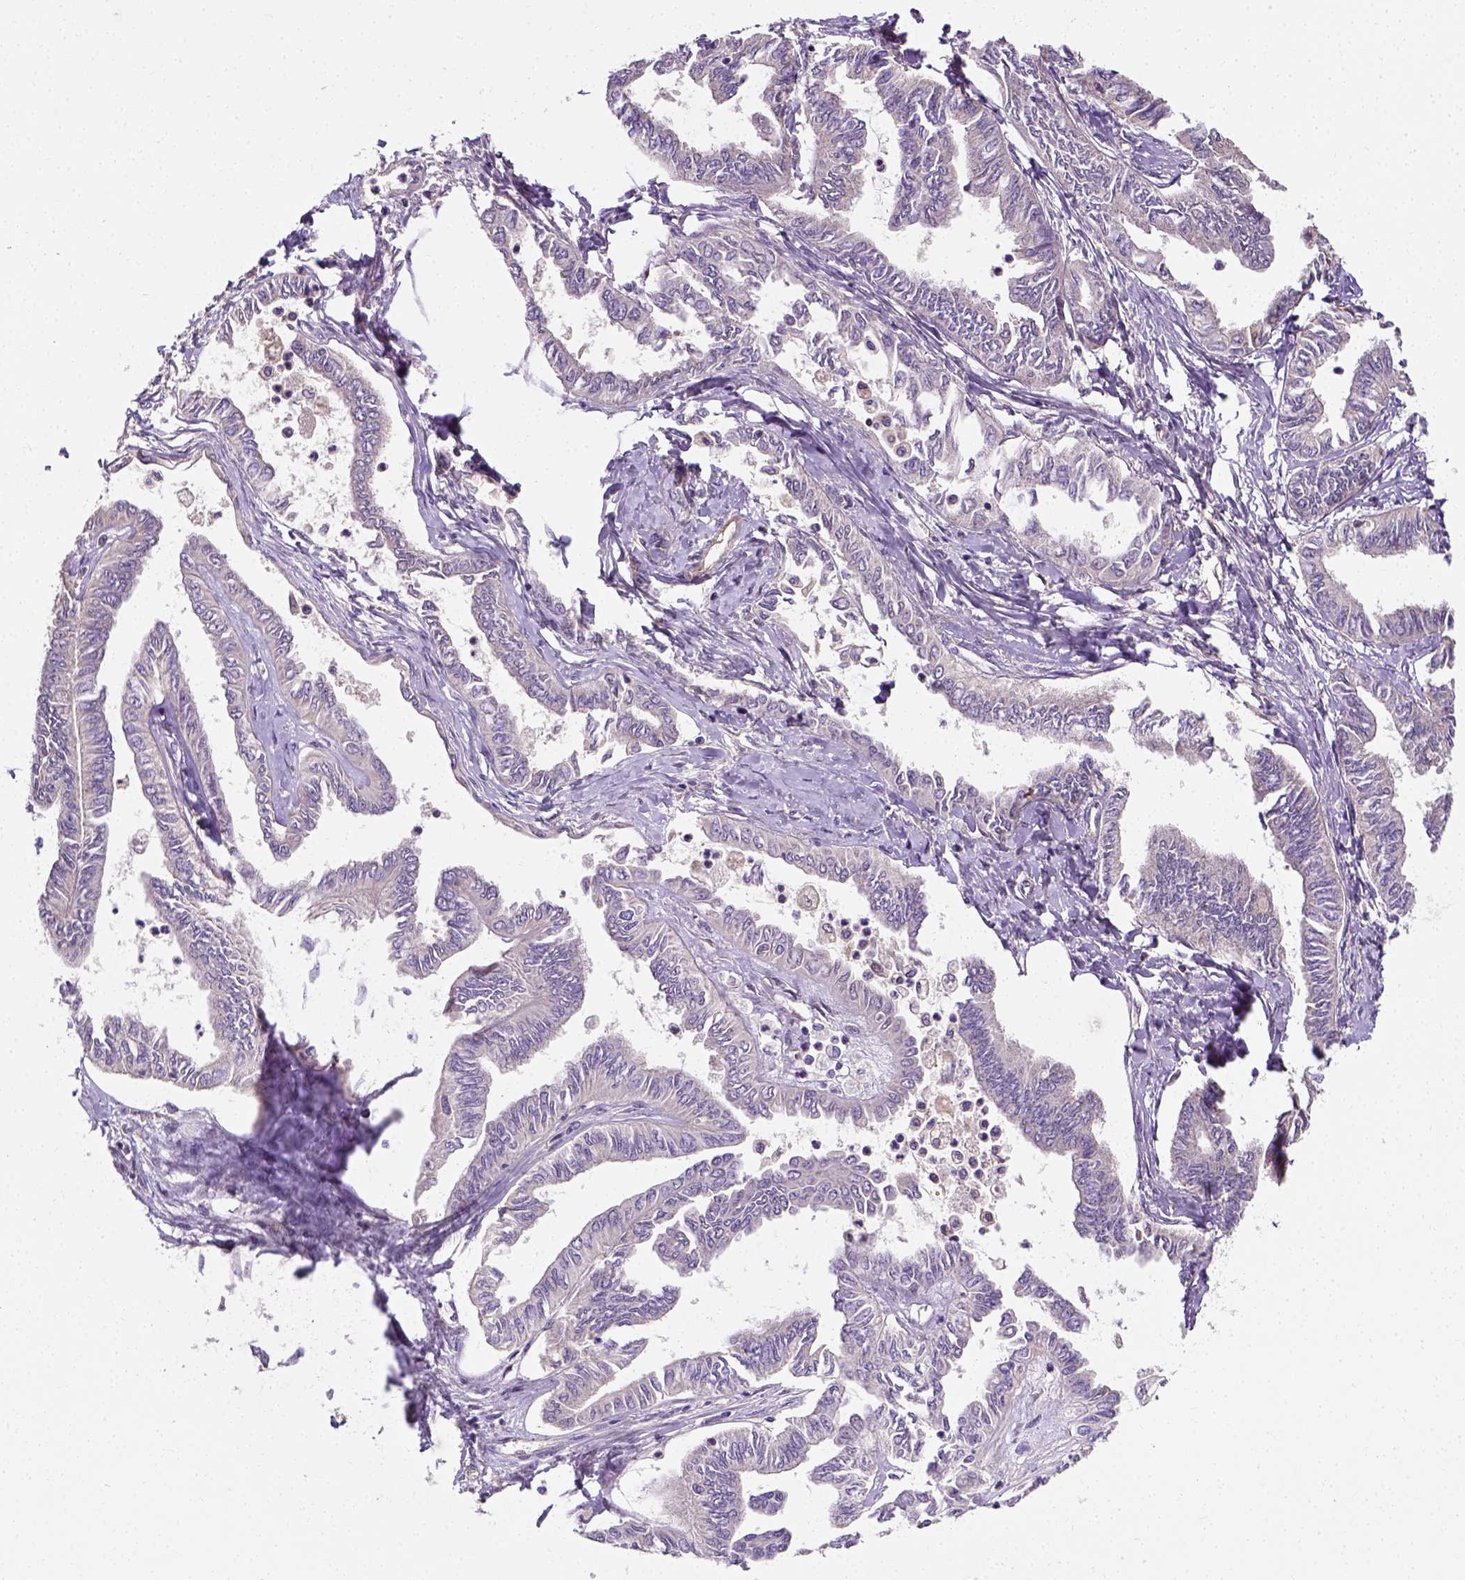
{"staining": {"intensity": "negative", "quantity": "none", "location": "none"}, "tissue": "ovarian cancer", "cell_type": "Tumor cells", "image_type": "cancer", "snomed": [{"axis": "morphology", "description": "Carcinoma, endometroid"}, {"axis": "topography", "description": "Ovary"}], "caption": "A high-resolution histopathology image shows immunohistochemistry (IHC) staining of ovarian endometroid carcinoma, which reveals no significant expression in tumor cells.", "gene": "MATK", "patient": {"sex": "female", "age": 70}}